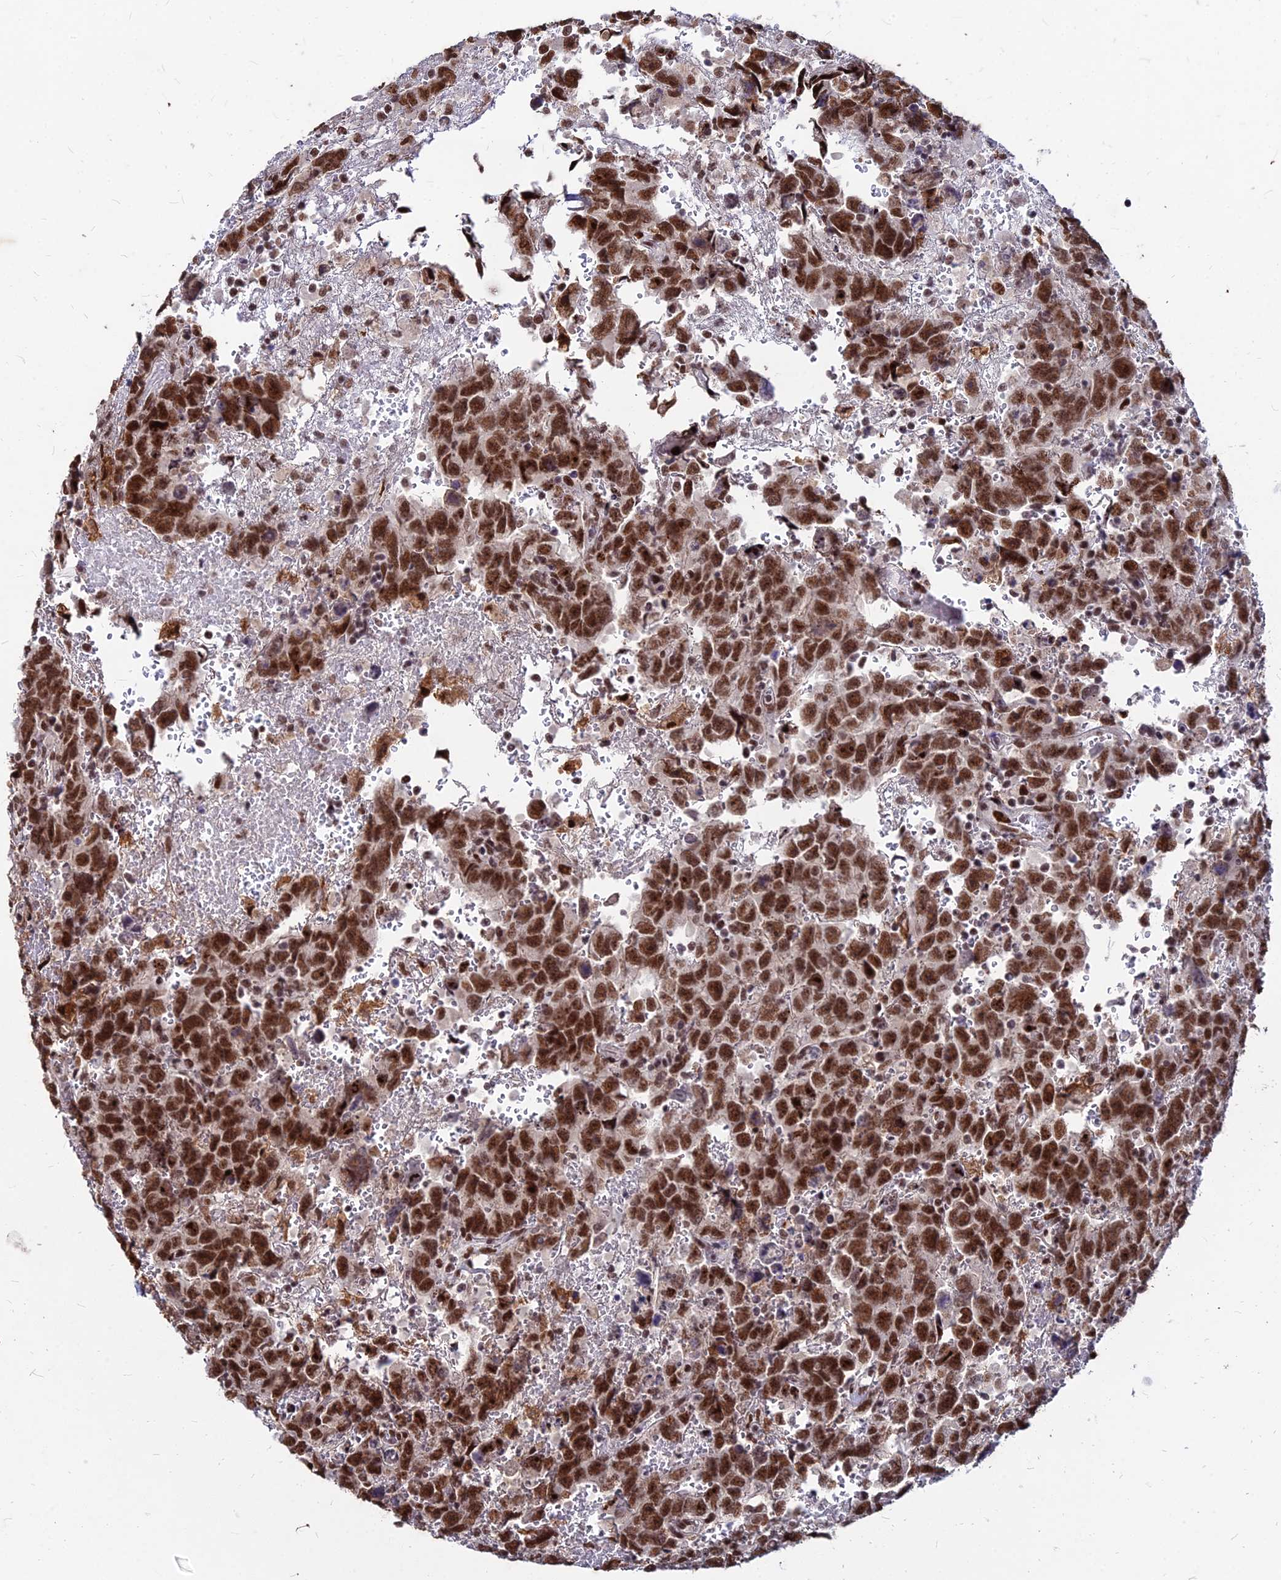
{"staining": {"intensity": "strong", "quantity": ">75%", "location": "nuclear"}, "tissue": "testis cancer", "cell_type": "Tumor cells", "image_type": "cancer", "snomed": [{"axis": "morphology", "description": "Carcinoma, Embryonal, NOS"}, {"axis": "topography", "description": "Testis"}], "caption": "A brown stain shows strong nuclear staining of a protein in testis cancer tumor cells.", "gene": "ZBED4", "patient": {"sex": "male", "age": 45}}